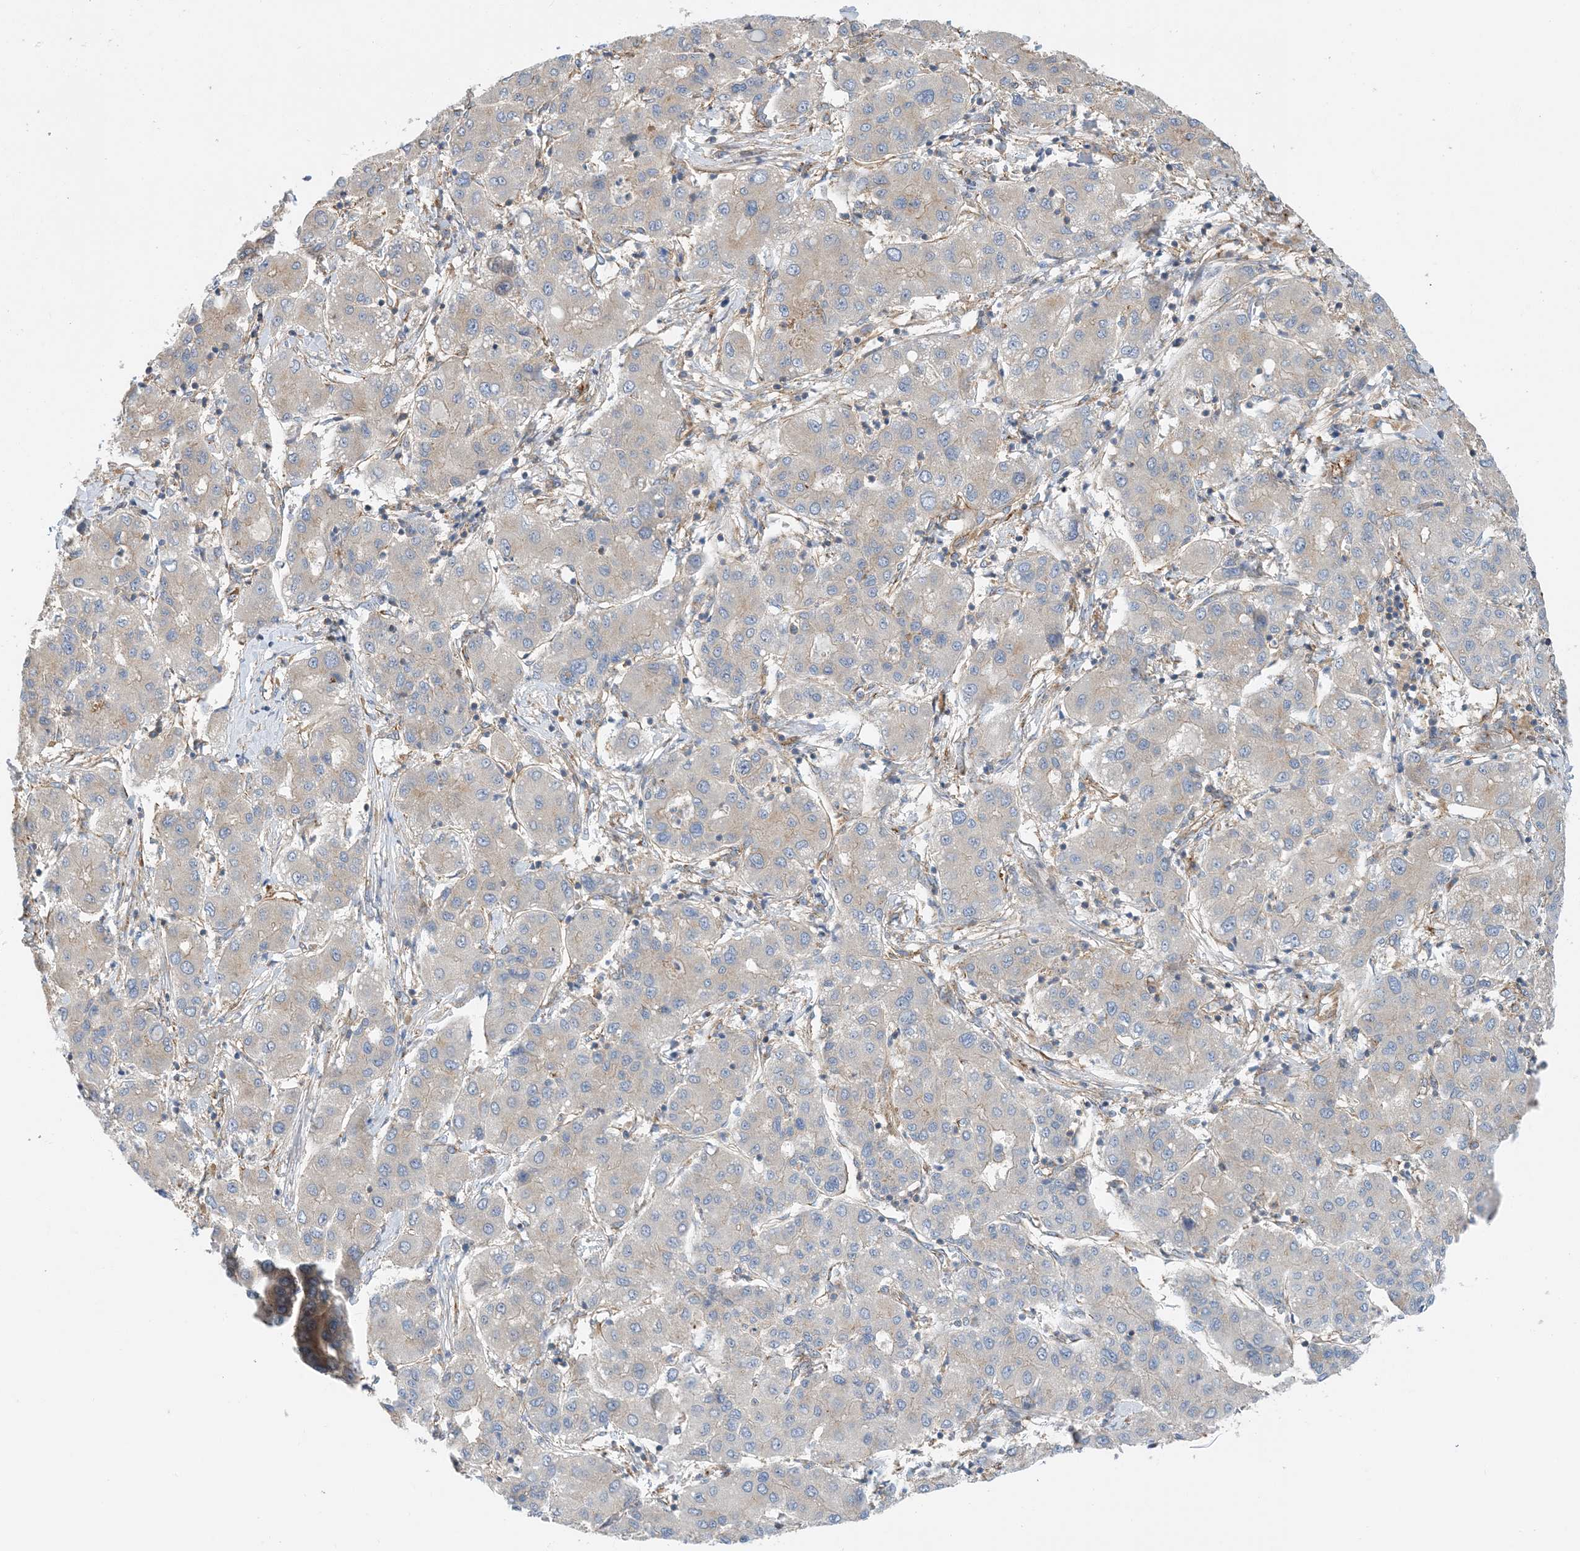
{"staining": {"intensity": "negative", "quantity": "none", "location": "none"}, "tissue": "liver cancer", "cell_type": "Tumor cells", "image_type": "cancer", "snomed": [{"axis": "morphology", "description": "Carcinoma, Hepatocellular, NOS"}, {"axis": "topography", "description": "Liver"}], "caption": "Tumor cells are negative for brown protein staining in hepatocellular carcinoma (liver).", "gene": "SIDT1", "patient": {"sex": "male", "age": 65}}